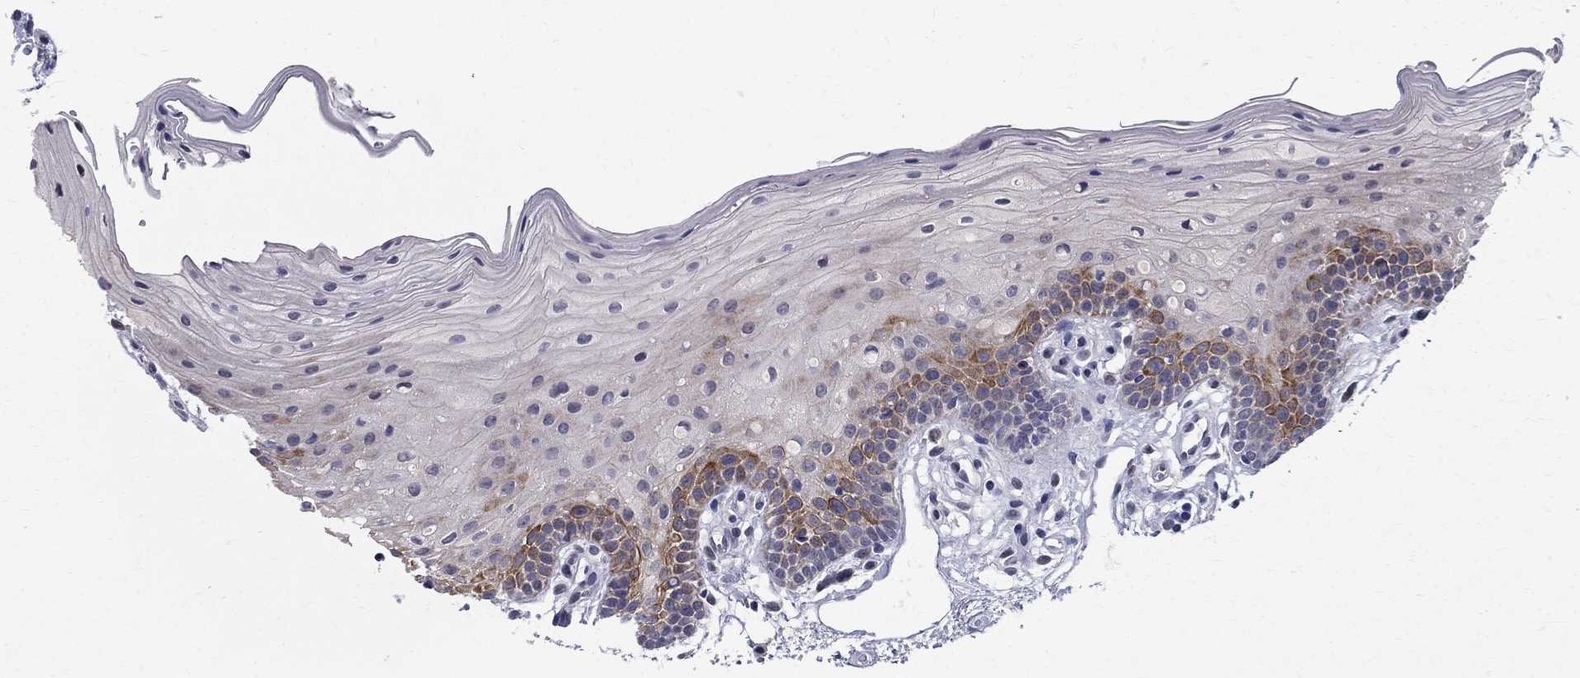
{"staining": {"intensity": "moderate", "quantity": "<25%", "location": "cytoplasmic/membranous"}, "tissue": "oral mucosa", "cell_type": "Squamous epithelial cells", "image_type": "normal", "snomed": [{"axis": "morphology", "description": "Normal tissue, NOS"}, {"axis": "topography", "description": "Oral tissue"}, {"axis": "topography", "description": "Tounge, NOS"}], "caption": "Squamous epithelial cells display low levels of moderate cytoplasmic/membranous staining in about <25% of cells in benign oral mucosa. Nuclei are stained in blue.", "gene": "RBFOX1", "patient": {"sex": "female", "age": 83}}